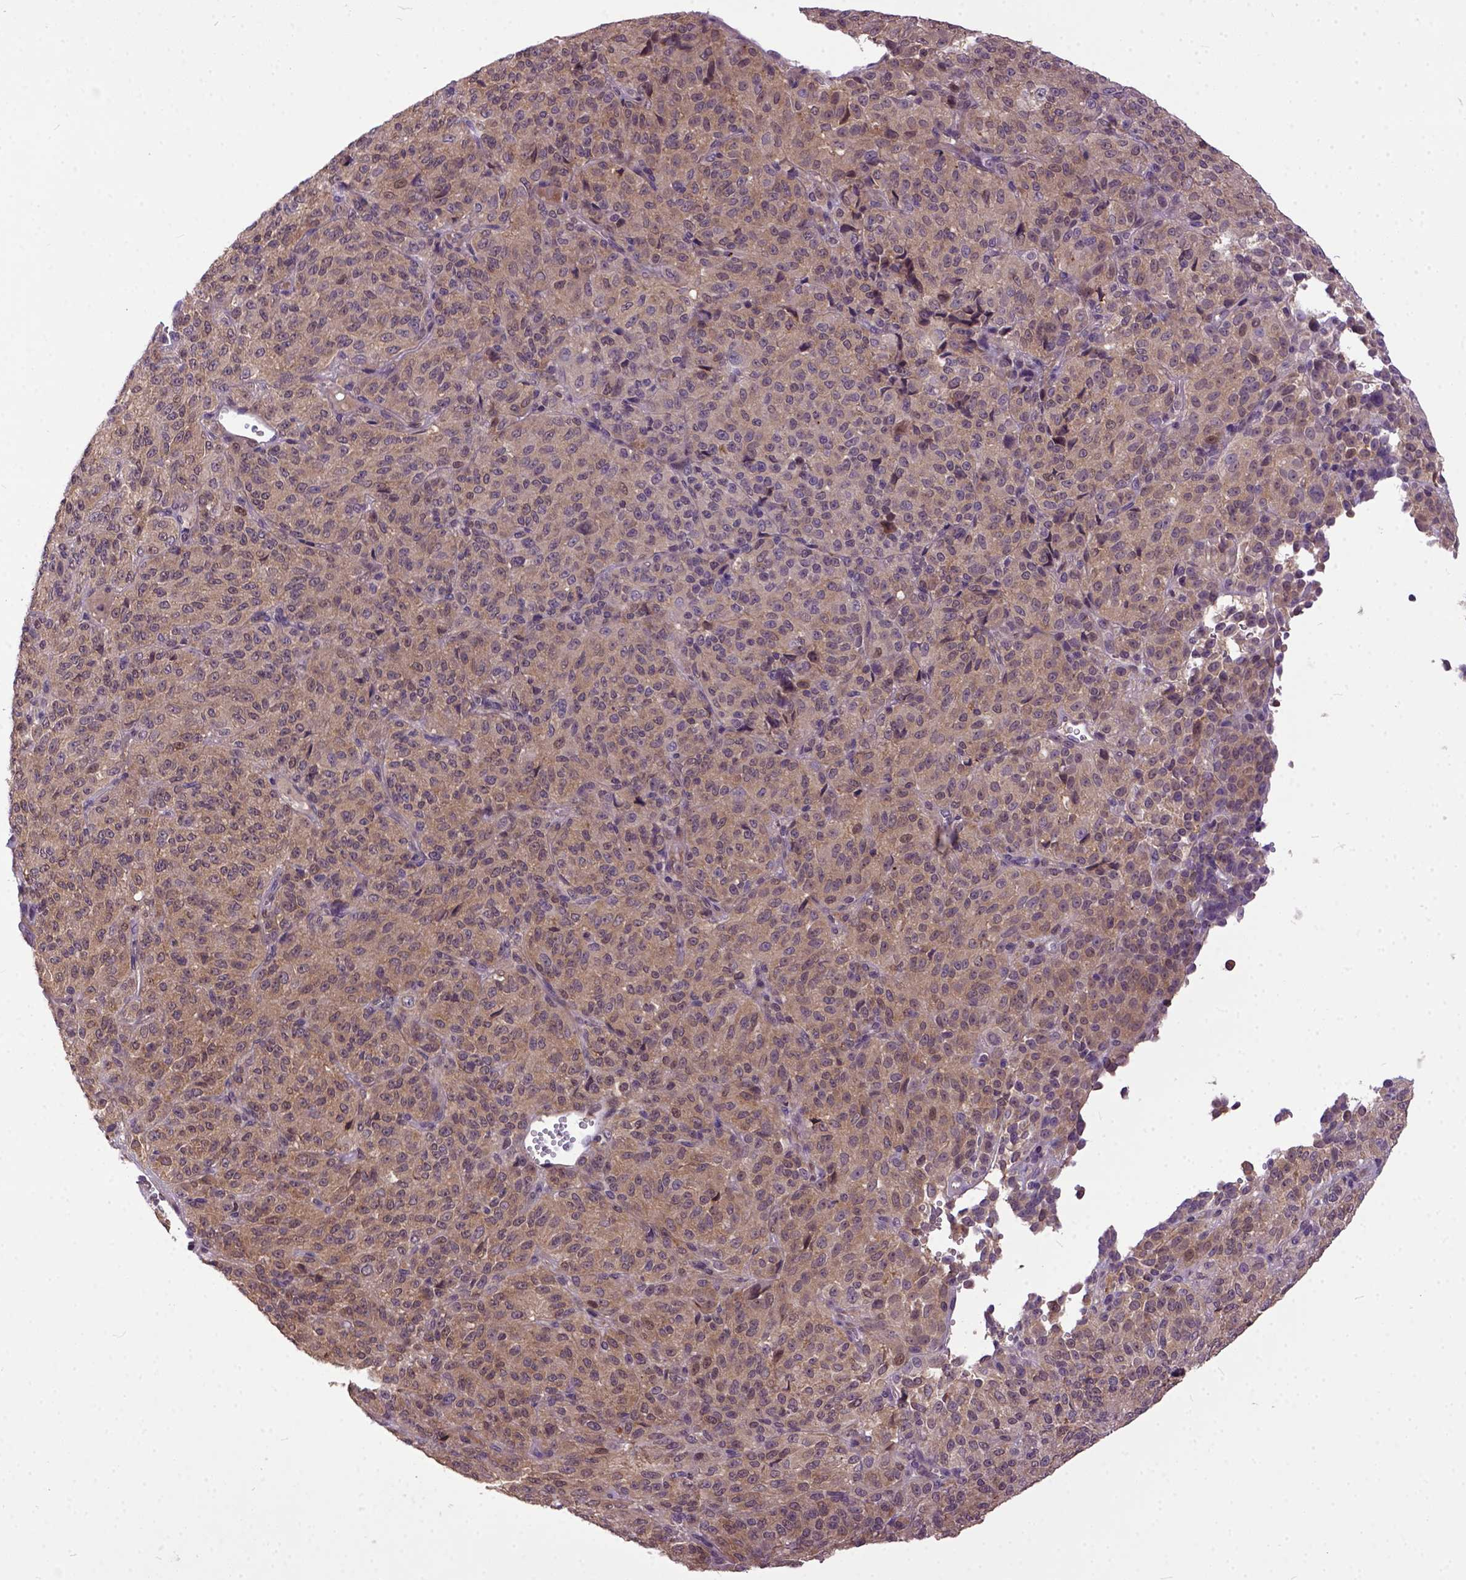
{"staining": {"intensity": "moderate", "quantity": ">75%", "location": "cytoplasmic/membranous"}, "tissue": "melanoma", "cell_type": "Tumor cells", "image_type": "cancer", "snomed": [{"axis": "morphology", "description": "Malignant melanoma, Metastatic site"}, {"axis": "topography", "description": "Brain"}], "caption": "Immunohistochemistry (IHC) photomicrograph of malignant melanoma (metastatic site) stained for a protein (brown), which exhibits medium levels of moderate cytoplasmic/membranous positivity in approximately >75% of tumor cells.", "gene": "CPNE1", "patient": {"sex": "female", "age": 56}}